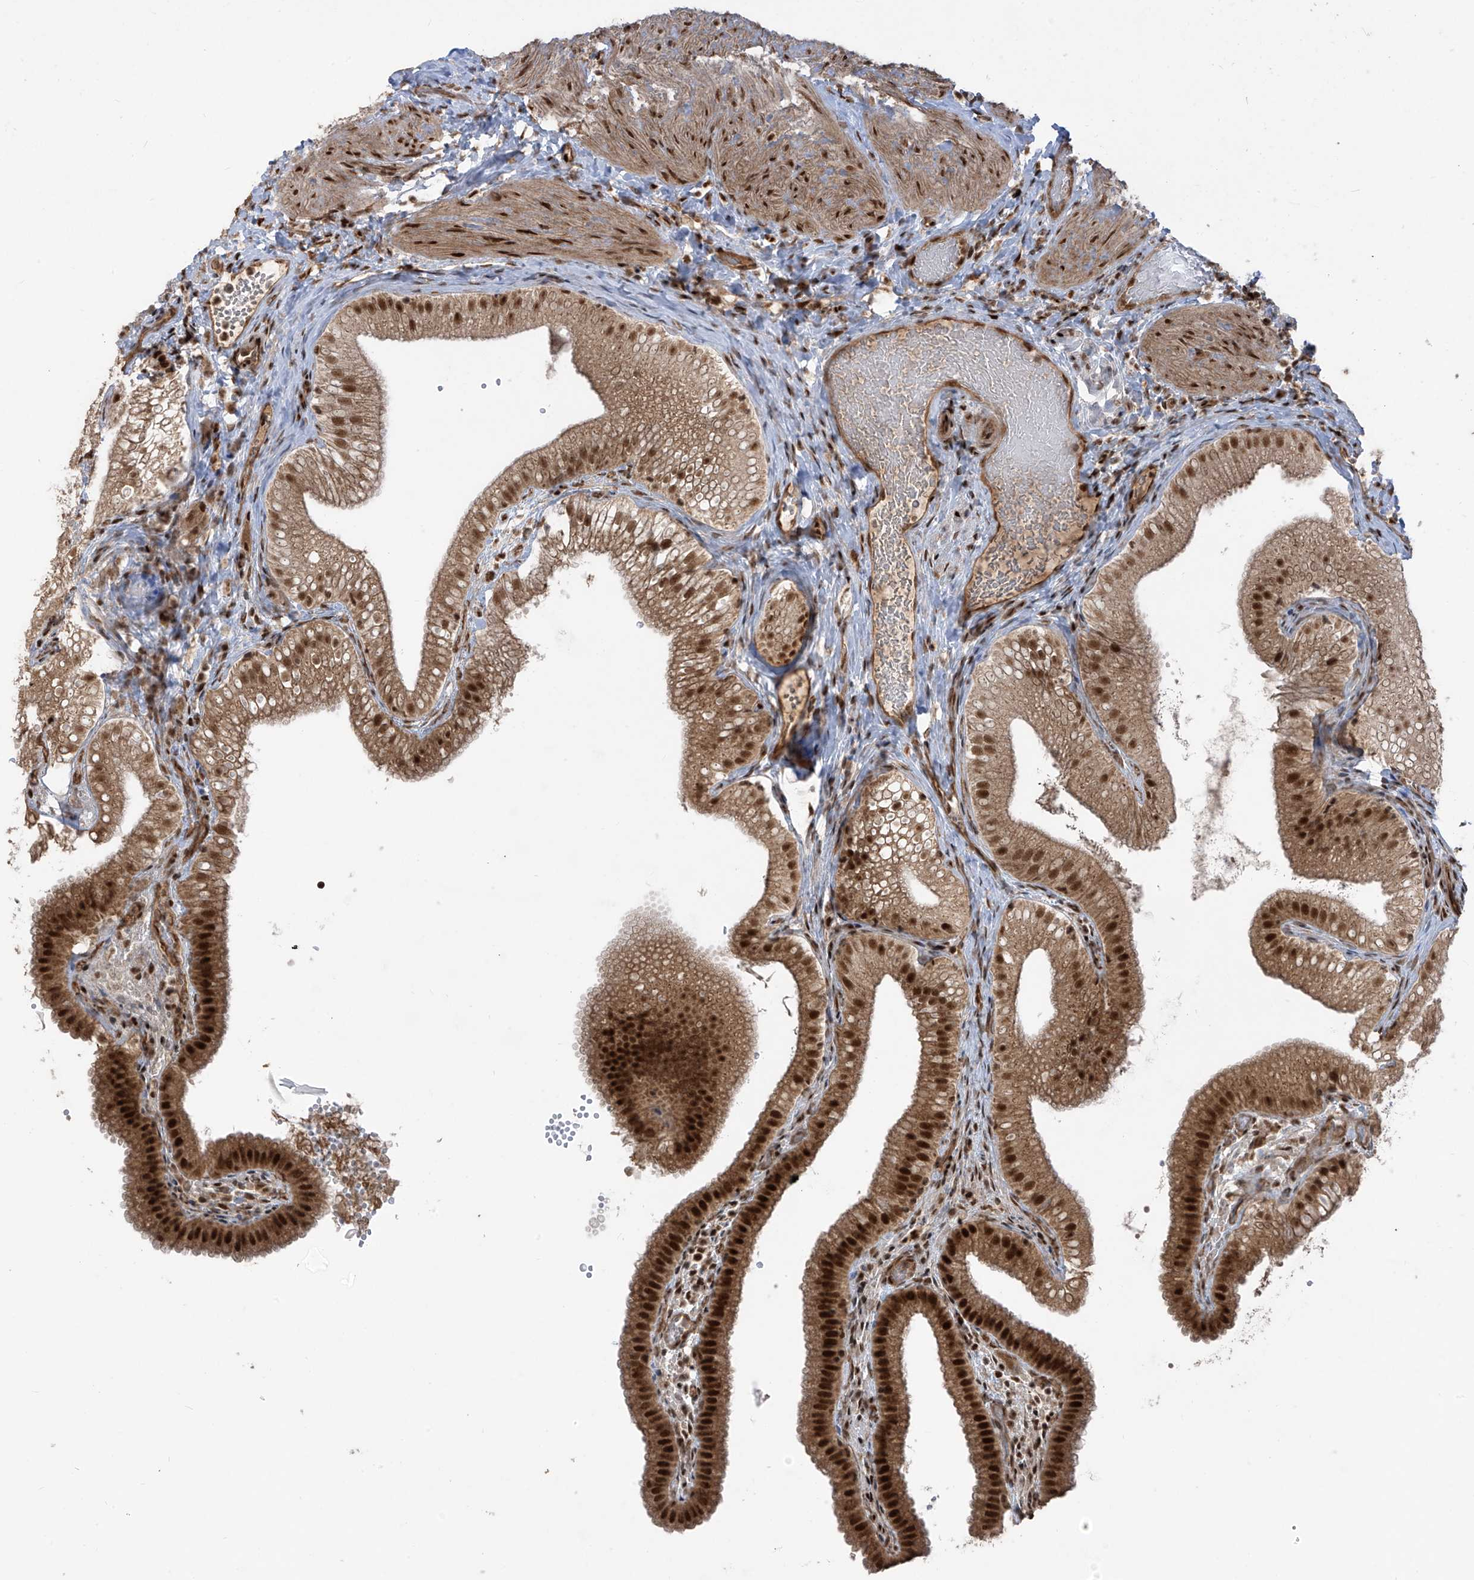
{"staining": {"intensity": "strong", "quantity": ">75%", "location": "cytoplasmic/membranous,nuclear"}, "tissue": "gallbladder", "cell_type": "Glandular cells", "image_type": "normal", "snomed": [{"axis": "morphology", "description": "Normal tissue, NOS"}, {"axis": "topography", "description": "Gallbladder"}], "caption": "High-power microscopy captured an immunohistochemistry micrograph of unremarkable gallbladder, revealing strong cytoplasmic/membranous,nuclear expression in about >75% of glandular cells.", "gene": "ARHGEF3", "patient": {"sex": "female", "age": 30}}